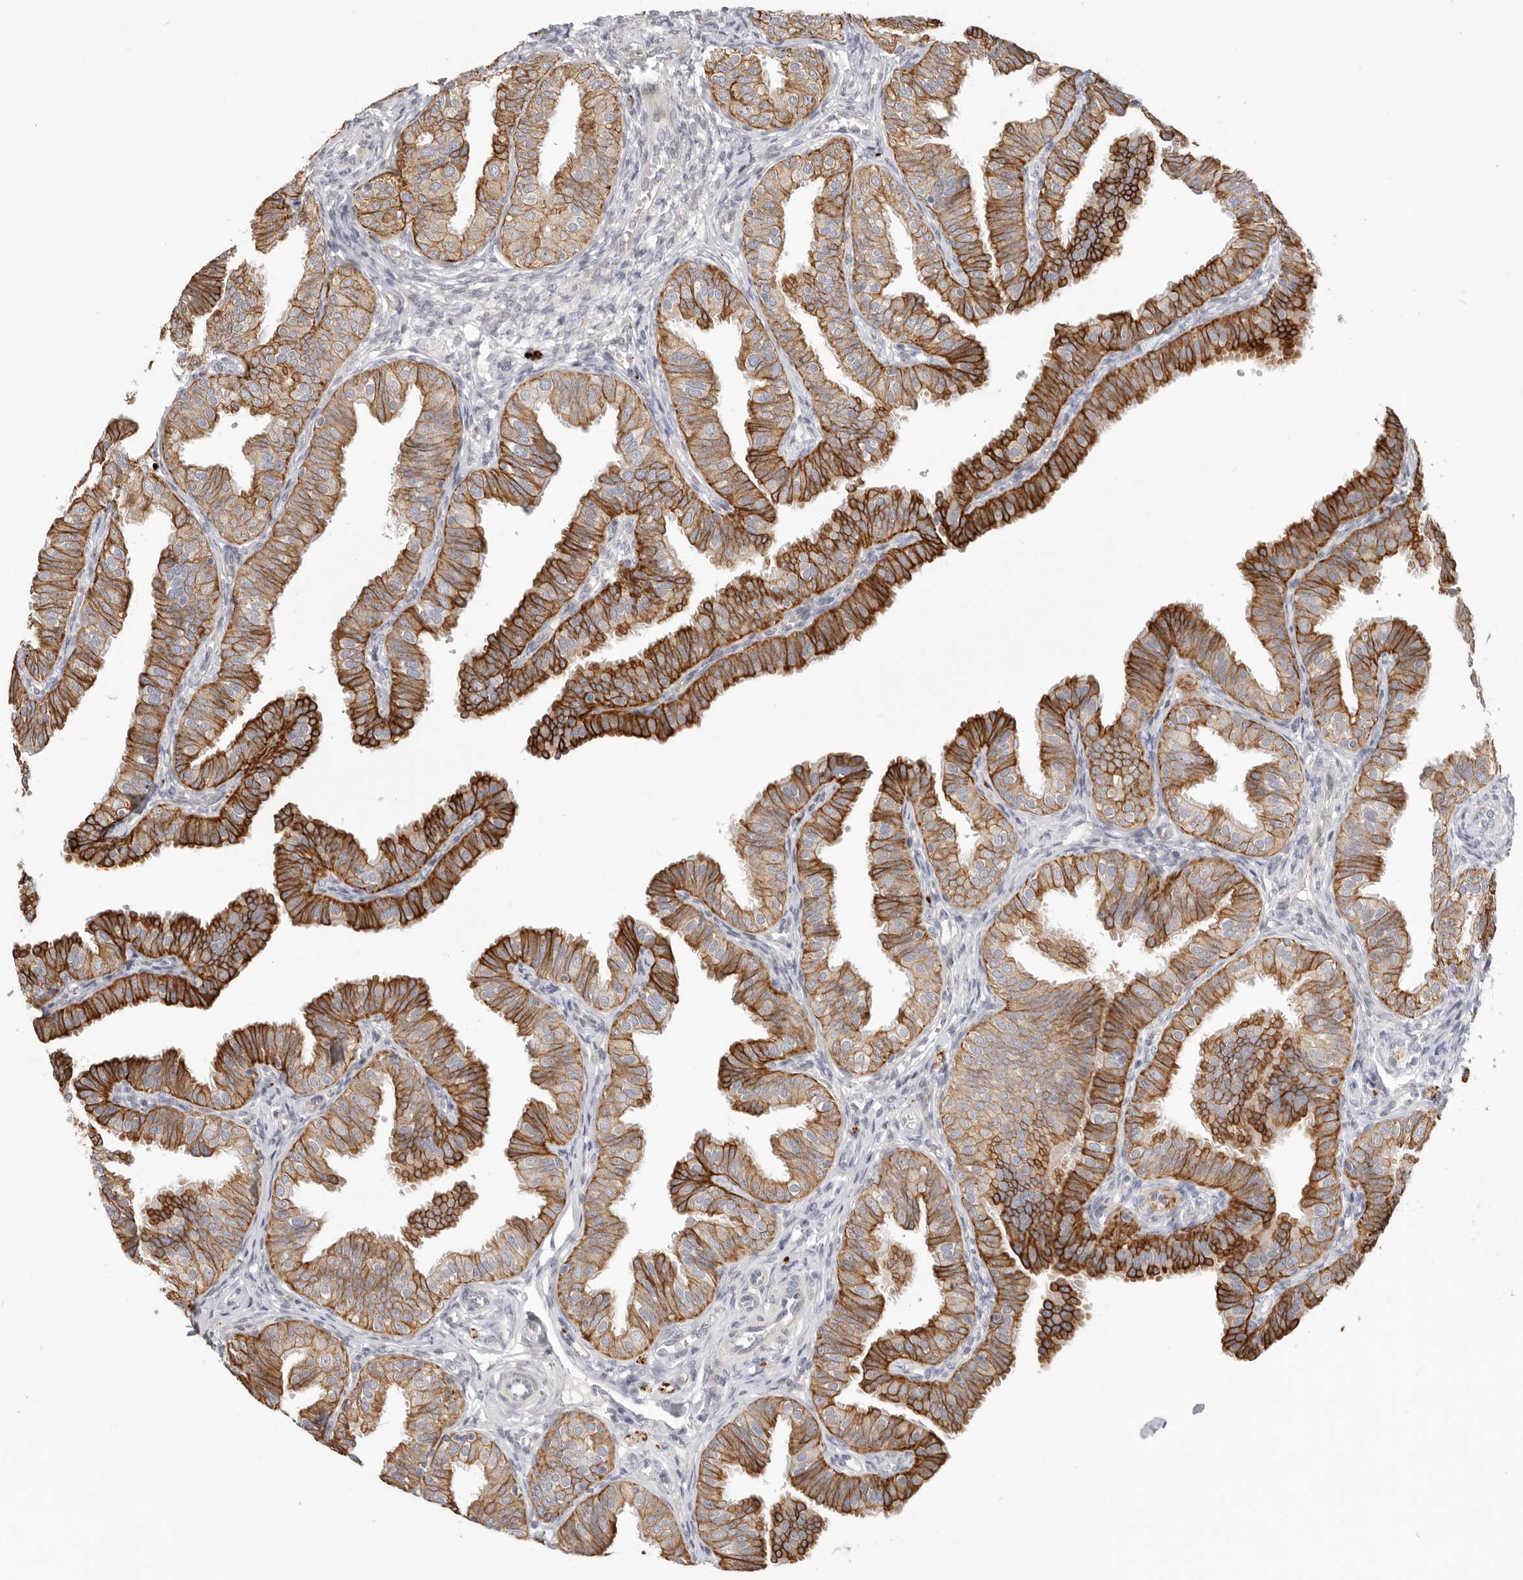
{"staining": {"intensity": "strong", "quantity": ">75%", "location": "cytoplasmic/membranous"}, "tissue": "fallopian tube", "cell_type": "Glandular cells", "image_type": "normal", "snomed": [{"axis": "morphology", "description": "Normal tissue, NOS"}, {"axis": "topography", "description": "Fallopian tube"}], "caption": "This histopathology image exhibits immunohistochemistry staining of normal human fallopian tube, with high strong cytoplasmic/membranous positivity in approximately >75% of glandular cells.", "gene": "USH1C", "patient": {"sex": "female", "age": 35}}